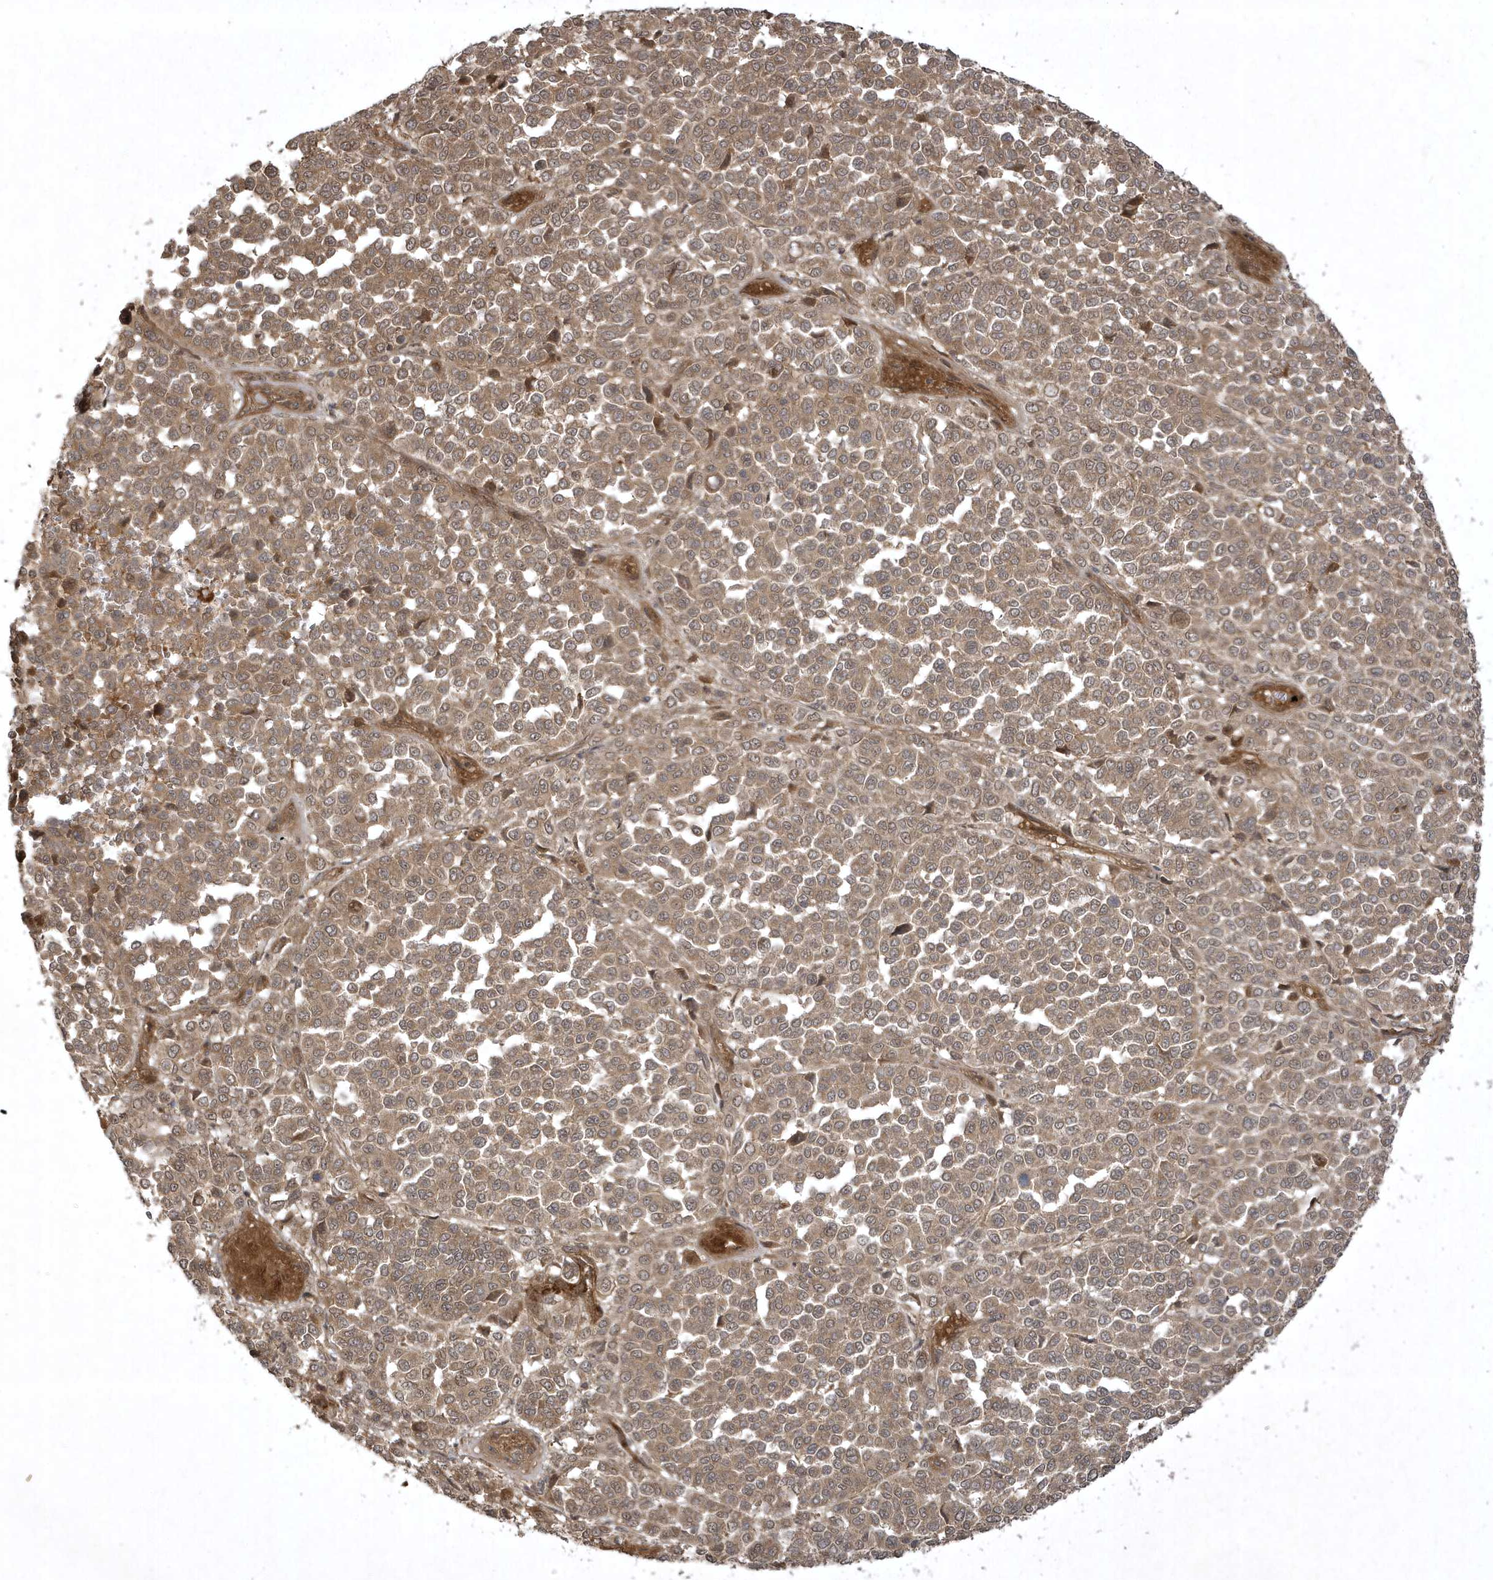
{"staining": {"intensity": "moderate", "quantity": ">75%", "location": "cytoplasmic/membranous"}, "tissue": "melanoma", "cell_type": "Tumor cells", "image_type": "cancer", "snomed": [{"axis": "morphology", "description": "Malignant melanoma, Metastatic site"}, {"axis": "topography", "description": "Pancreas"}], "caption": "Immunohistochemistry (IHC) (DAB (3,3'-diaminobenzidine)) staining of human melanoma exhibits moderate cytoplasmic/membranous protein staining in approximately >75% of tumor cells. (DAB (3,3'-diaminobenzidine) = brown stain, brightfield microscopy at high magnification).", "gene": "FAM83C", "patient": {"sex": "female", "age": 30}}